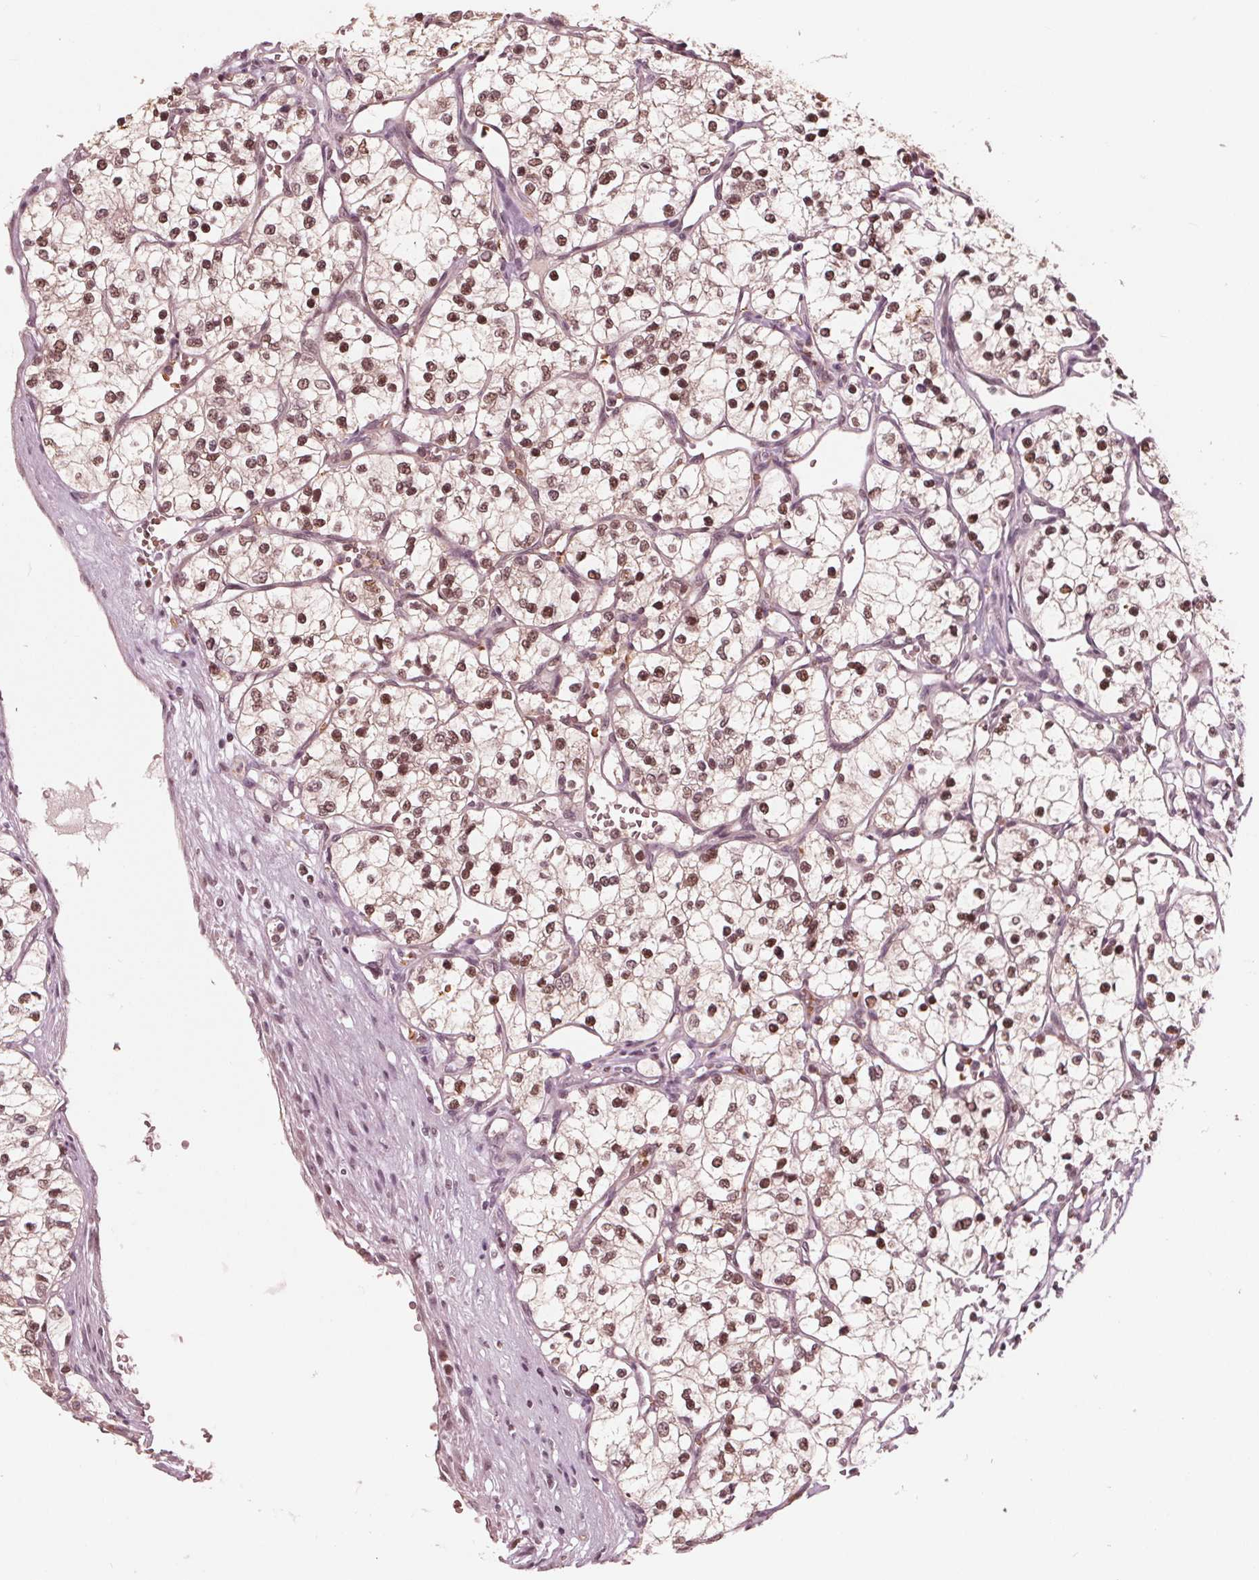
{"staining": {"intensity": "moderate", "quantity": ">75%", "location": "nuclear"}, "tissue": "renal cancer", "cell_type": "Tumor cells", "image_type": "cancer", "snomed": [{"axis": "morphology", "description": "Adenocarcinoma, NOS"}, {"axis": "topography", "description": "Kidney"}], "caption": "Brown immunohistochemical staining in human renal adenocarcinoma reveals moderate nuclear staining in approximately >75% of tumor cells.", "gene": "HIRIP3", "patient": {"sex": "female", "age": 69}}